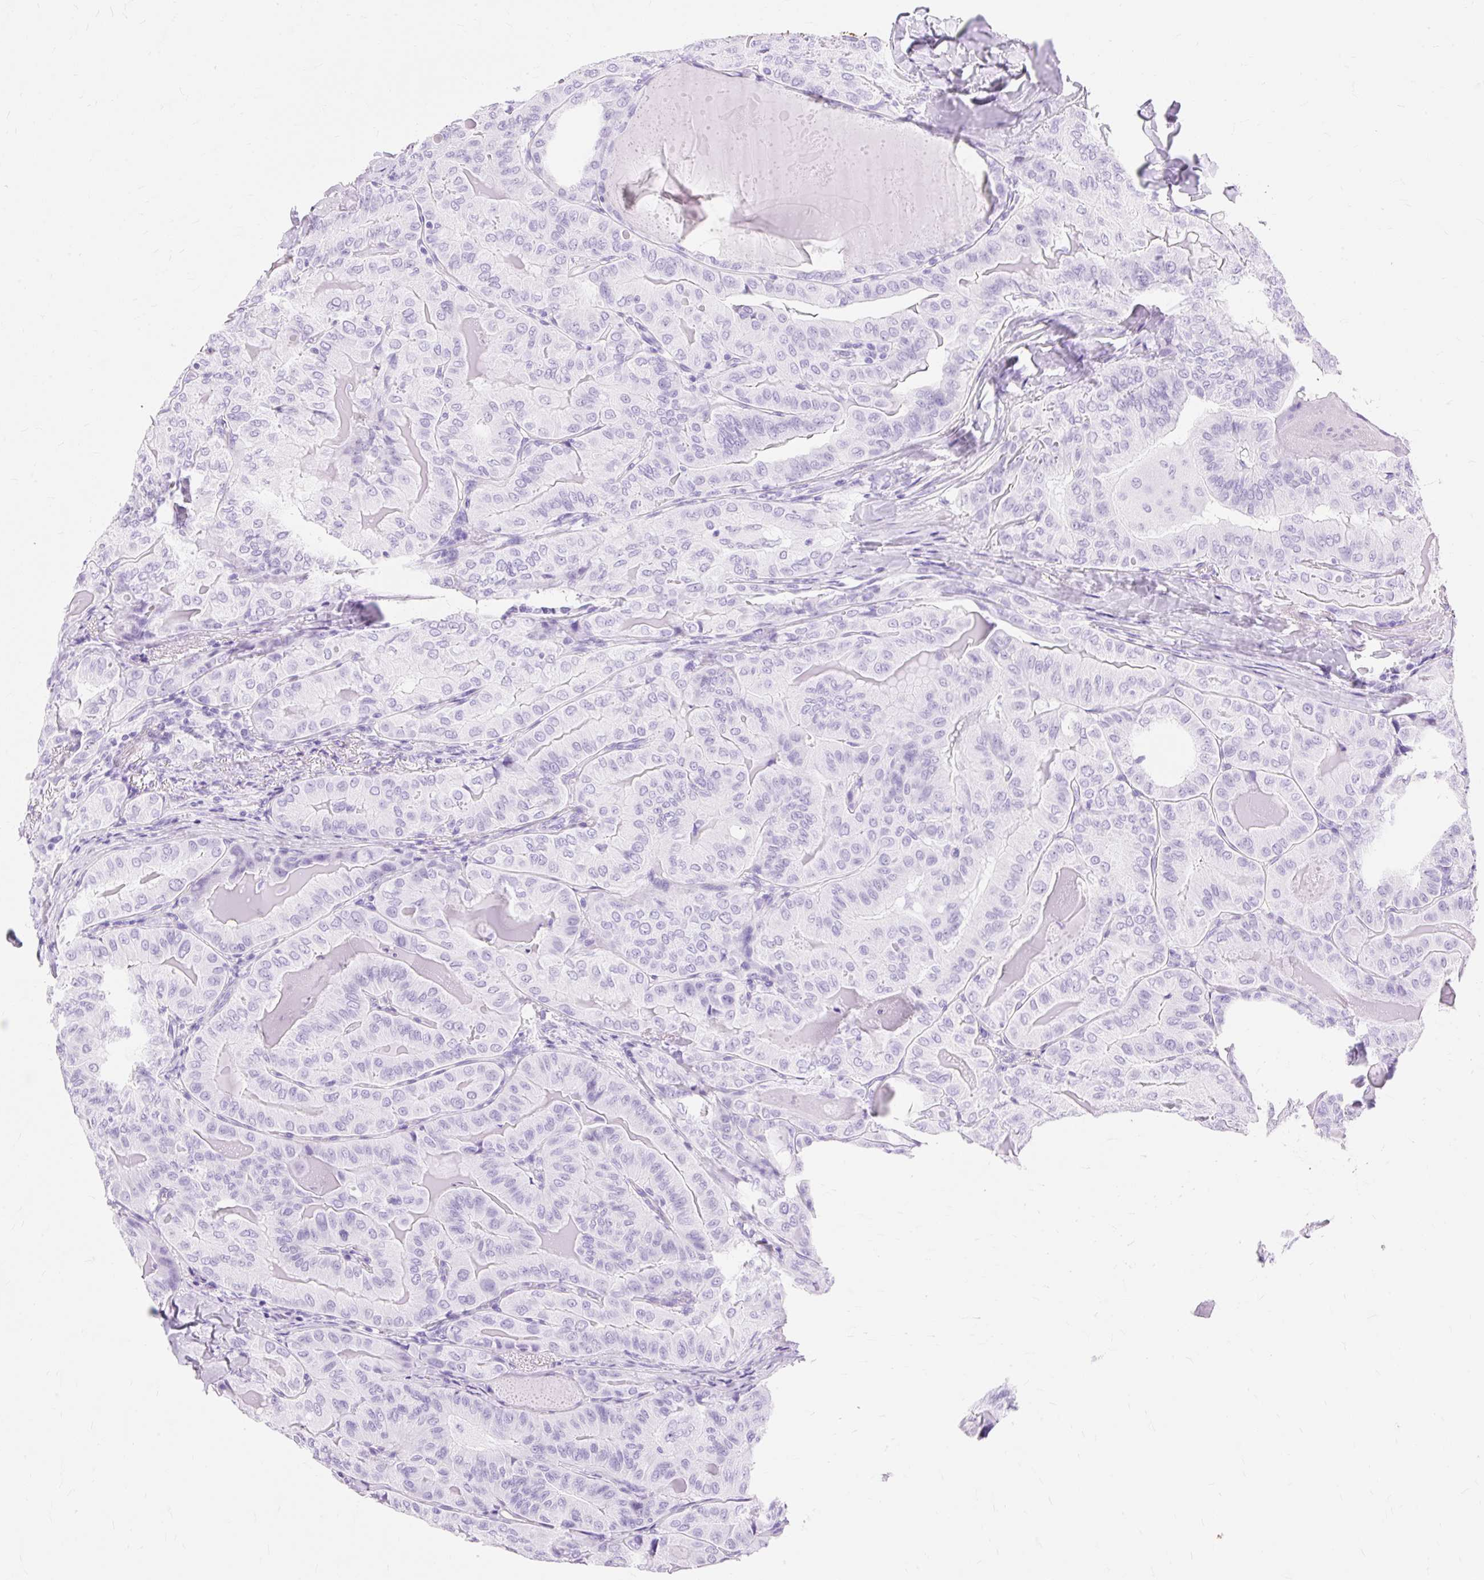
{"staining": {"intensity": "negative", "quantity": "none", "location": "none"}, "tissue": "thyroid cancer", "cell_type": "Tumor cells", "image_type": "cancer", "snomed": [{"axis": "morphology", "description": "Papillary adenocarcinoma, NOS"}, {"axis": "topography", "description": "Thyroid gland"}], "caption": "A micrograph of human thyroid papillary adenocarcinoma is negative for staining in tumor cells.", "gene": "MBP", "patient": {"sex": "female", "age": 68}}